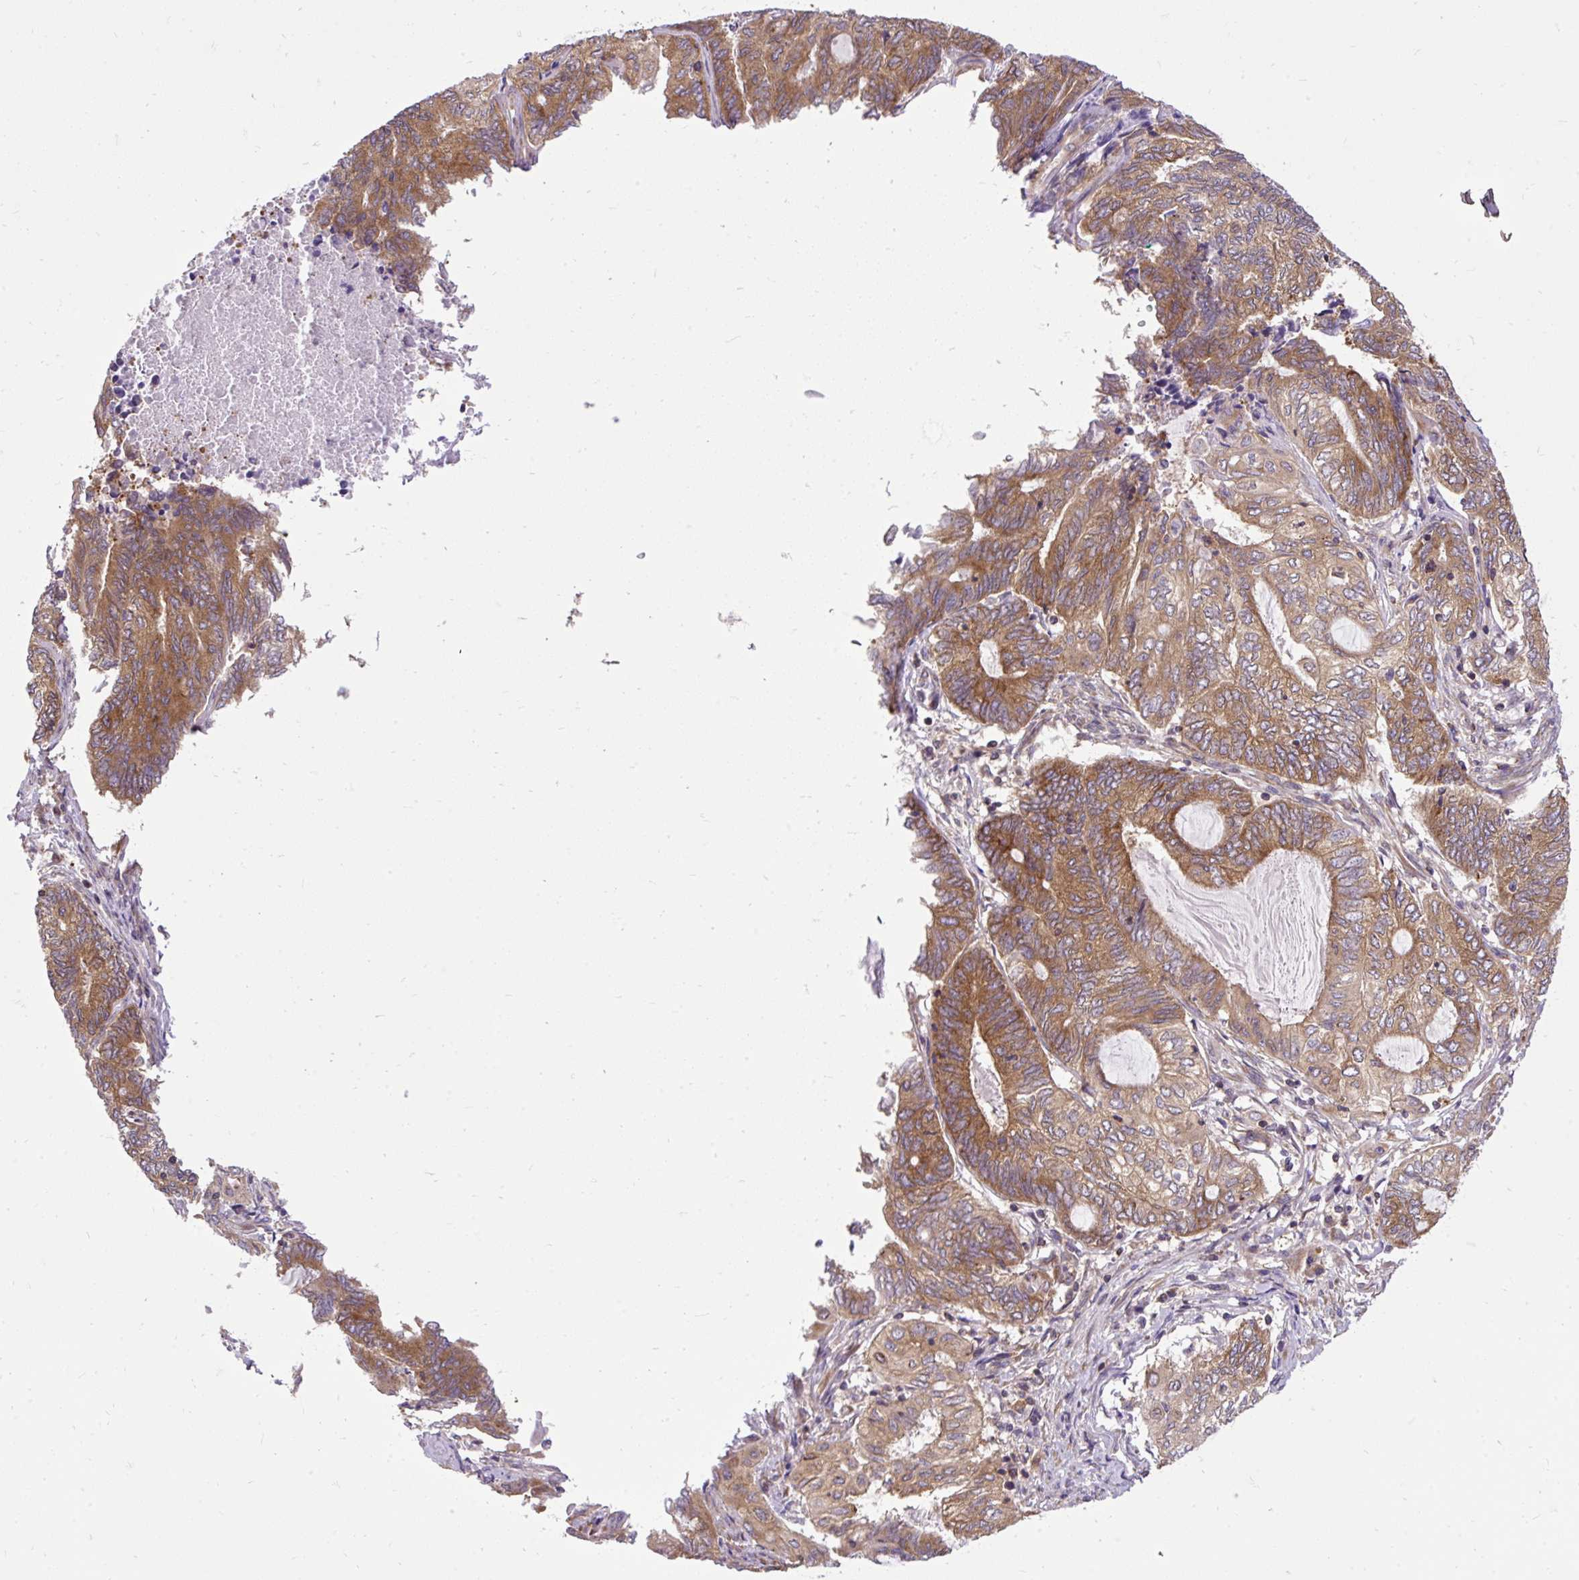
{"staining": {"intensity": "moderate", "quantity": ">75%", "location": "cytoplasmic/membranous"}, "tissue": "endometrial cancer", "cell_type": "Tumor cells", "image_type": "cancer", "snomed": [{"axis": "morphology", "description": "Adenocarcinoma, NOS"}, {"axis": "topography", "description": "Uterus"}, {"axis": "topography", "description": "Endometrium"}], "caption": "Moderate cytoplasmic/membranous staining is seen in approximately >75% of tumor cells in adenocarcinoma (endometrial).", "gene": "TRIM17", "patient": {"sex": "female", "age": 70}}